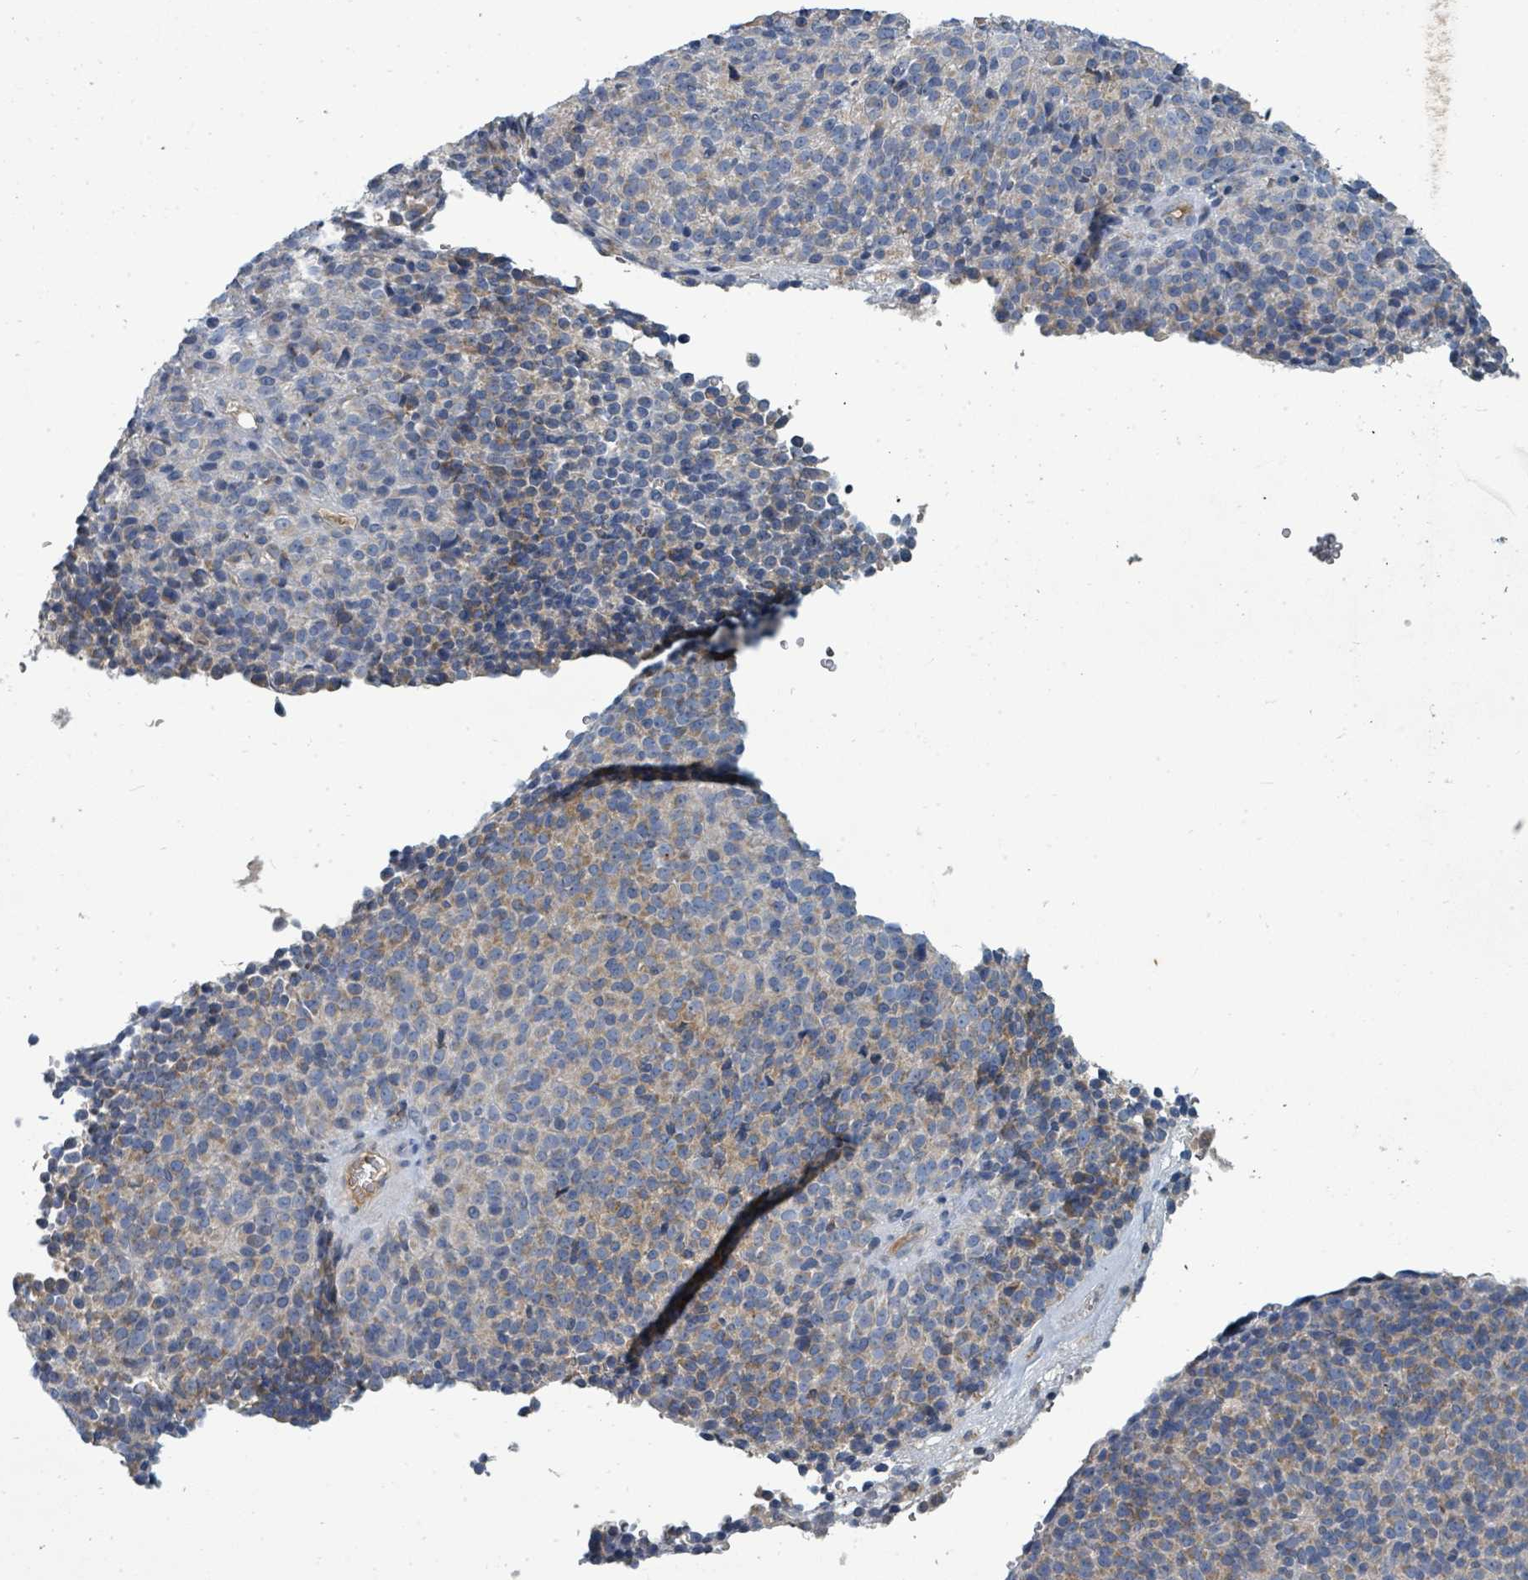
{"staining": {"intensity": "weak", "quantity": "<25%", "location": "cytoplasmic/membranous"}, "tissue": "melanoma", "cell_type": "Tumor cells", "image_type": "cancer", "snomed": [{"axis": "morphology", "description": "Malignant melanoma, Metastatic site"}, {"axis": "topography", "description": "Brain"}], "caption": "High power microscopy micrograph of an immunohistochemistry photomicrograph of malignant melanoma (metastatic site), revealing no significant staining in tumor cells.", "gene": "SLC25A23", "patient": {"sex": "female", "age": 56}}